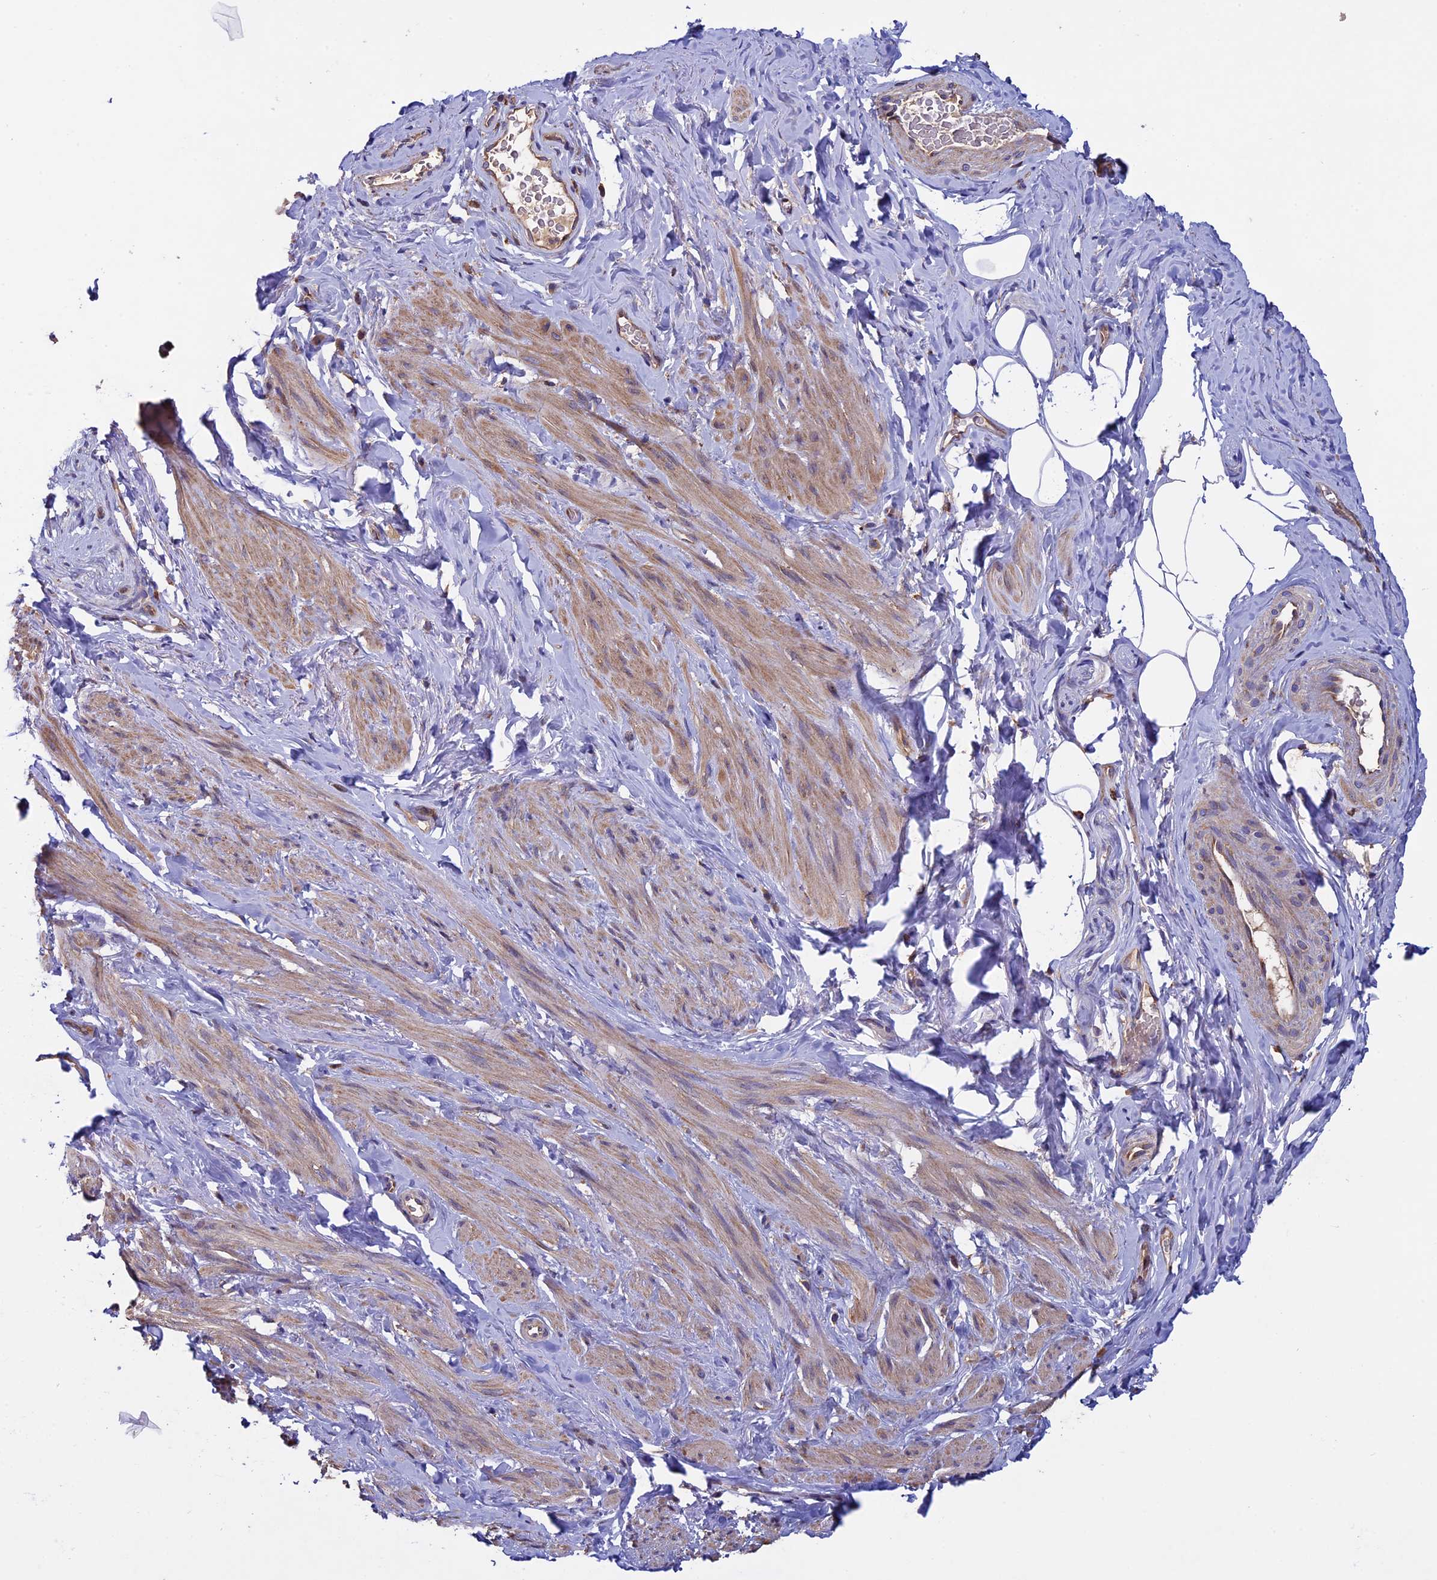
{"staining": {"intensity": "moderate", "quantity": "25%-75%", "location": "cytoplasmic/membranous"}, "tissue": "smooth muscle", "cell_type": "Smooth muscle cells", "image_type": "normal", "snomed": [{"axis": "morphology", "description": "Normal tissue, NOS"}, {"axis": "topography", "description": "Smooth muscle"}, {"axis": "topography", "description": "Peripheral nerve tissue"}], "caption": "Immunohistochemical staining of benign human smooth muscle reveals medium levels of moderate cytoplasmic/membranous expression in approximately 25%-75% of smooth muscle cells.", "gene": "BTBD3", "patient": {"sex": "male", "age": 69}}